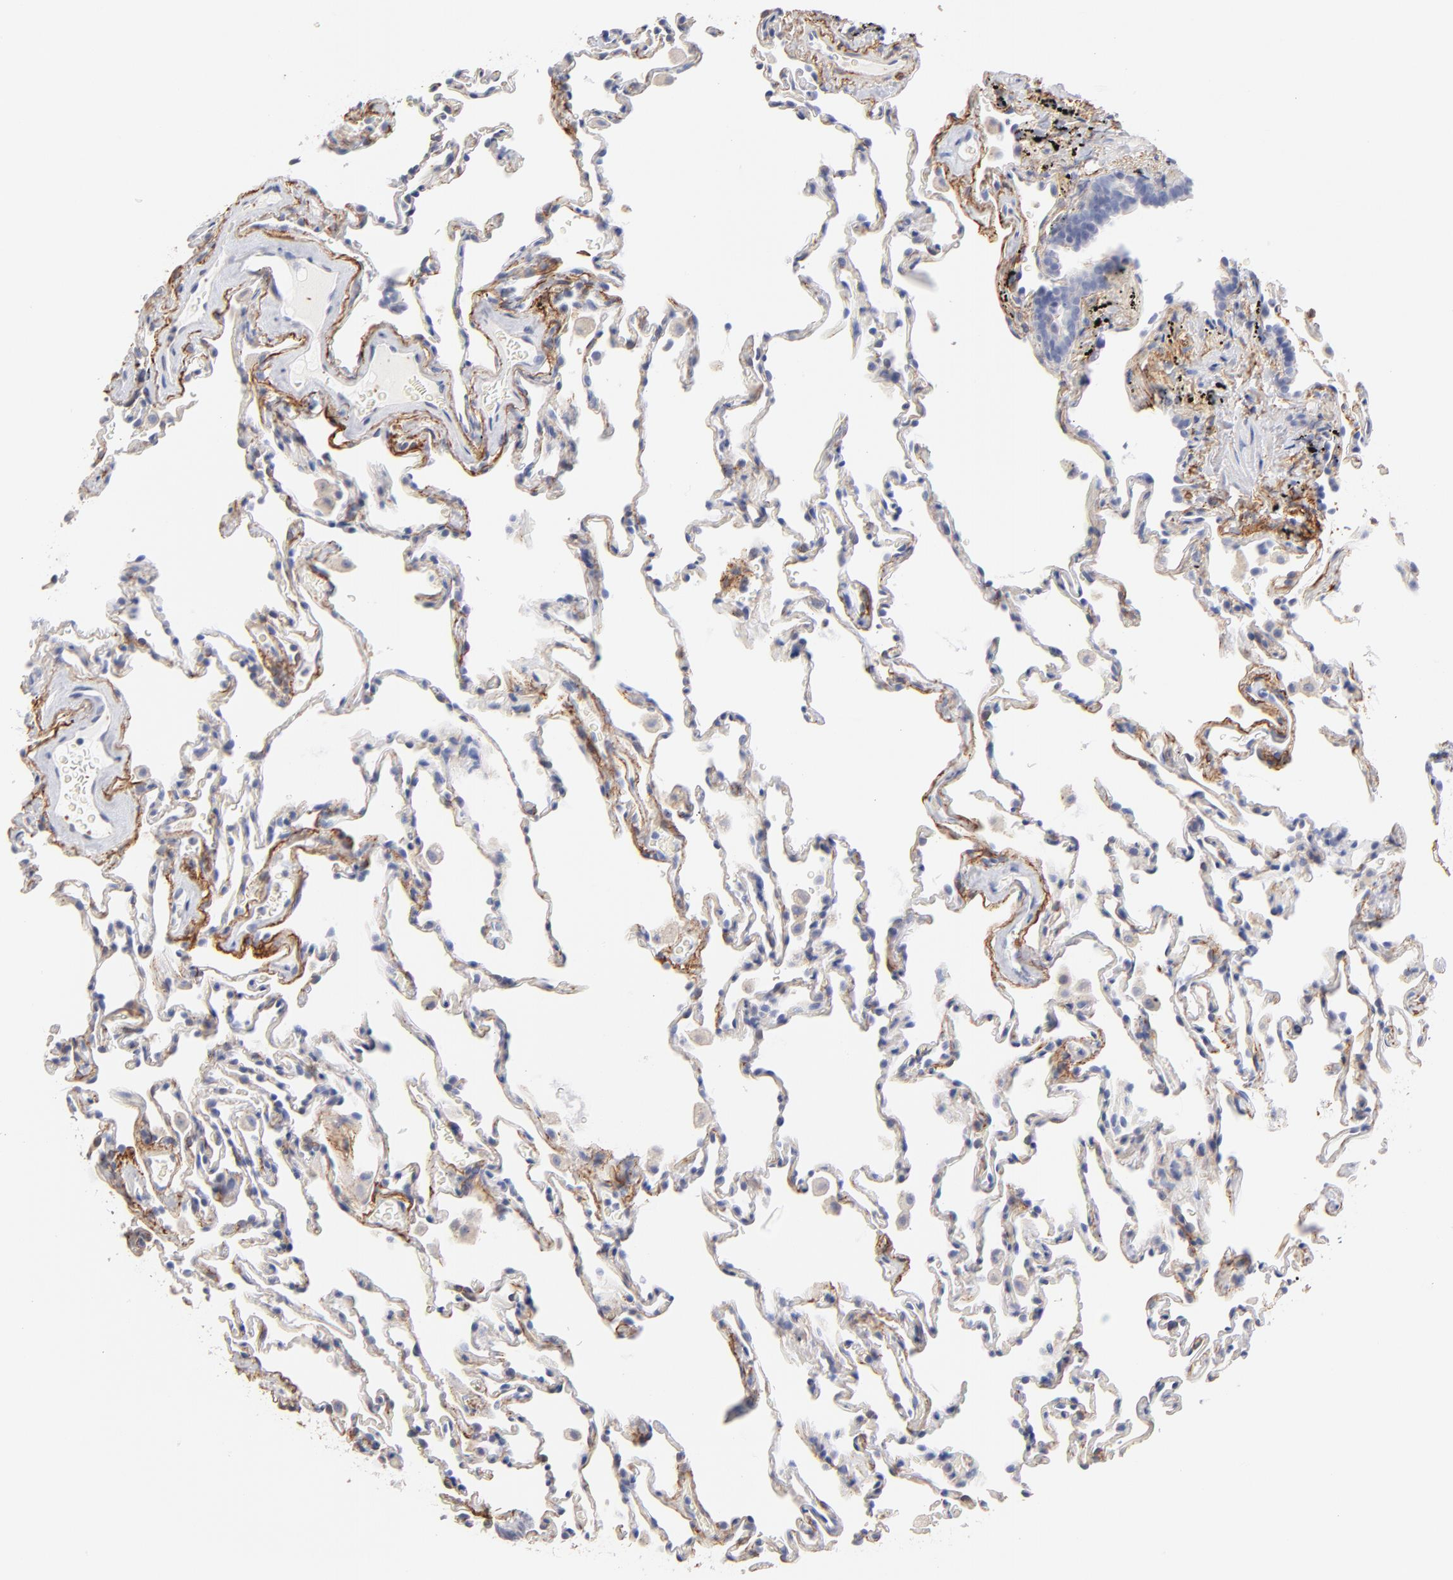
{"staining": {"intensity": "negative", "quantity": "none", "location": "none"}, "tissue": "lung", "cell_type": "Alveolar cells", "image_type": "normal", "snomed": [{"axis": "morphology", "description": "Normal tissue, NOS"}, {"axis": "morphology", "description": "Soft tissue tumor metastatic"}, {"axis": "topography", "description": "Lung"}], "caption": "Alveolar cells show no significant protein positivity in unremarkable lung. The staining was performed using DAB (3,3'-diaminobenzidine) to visualize the protein expression in brown, while the nuclei were stained in blue with hematoxylin (Magnification: 20x).", "gene": "ITGA8", "patient": {"sex": "male", "age": 59}}